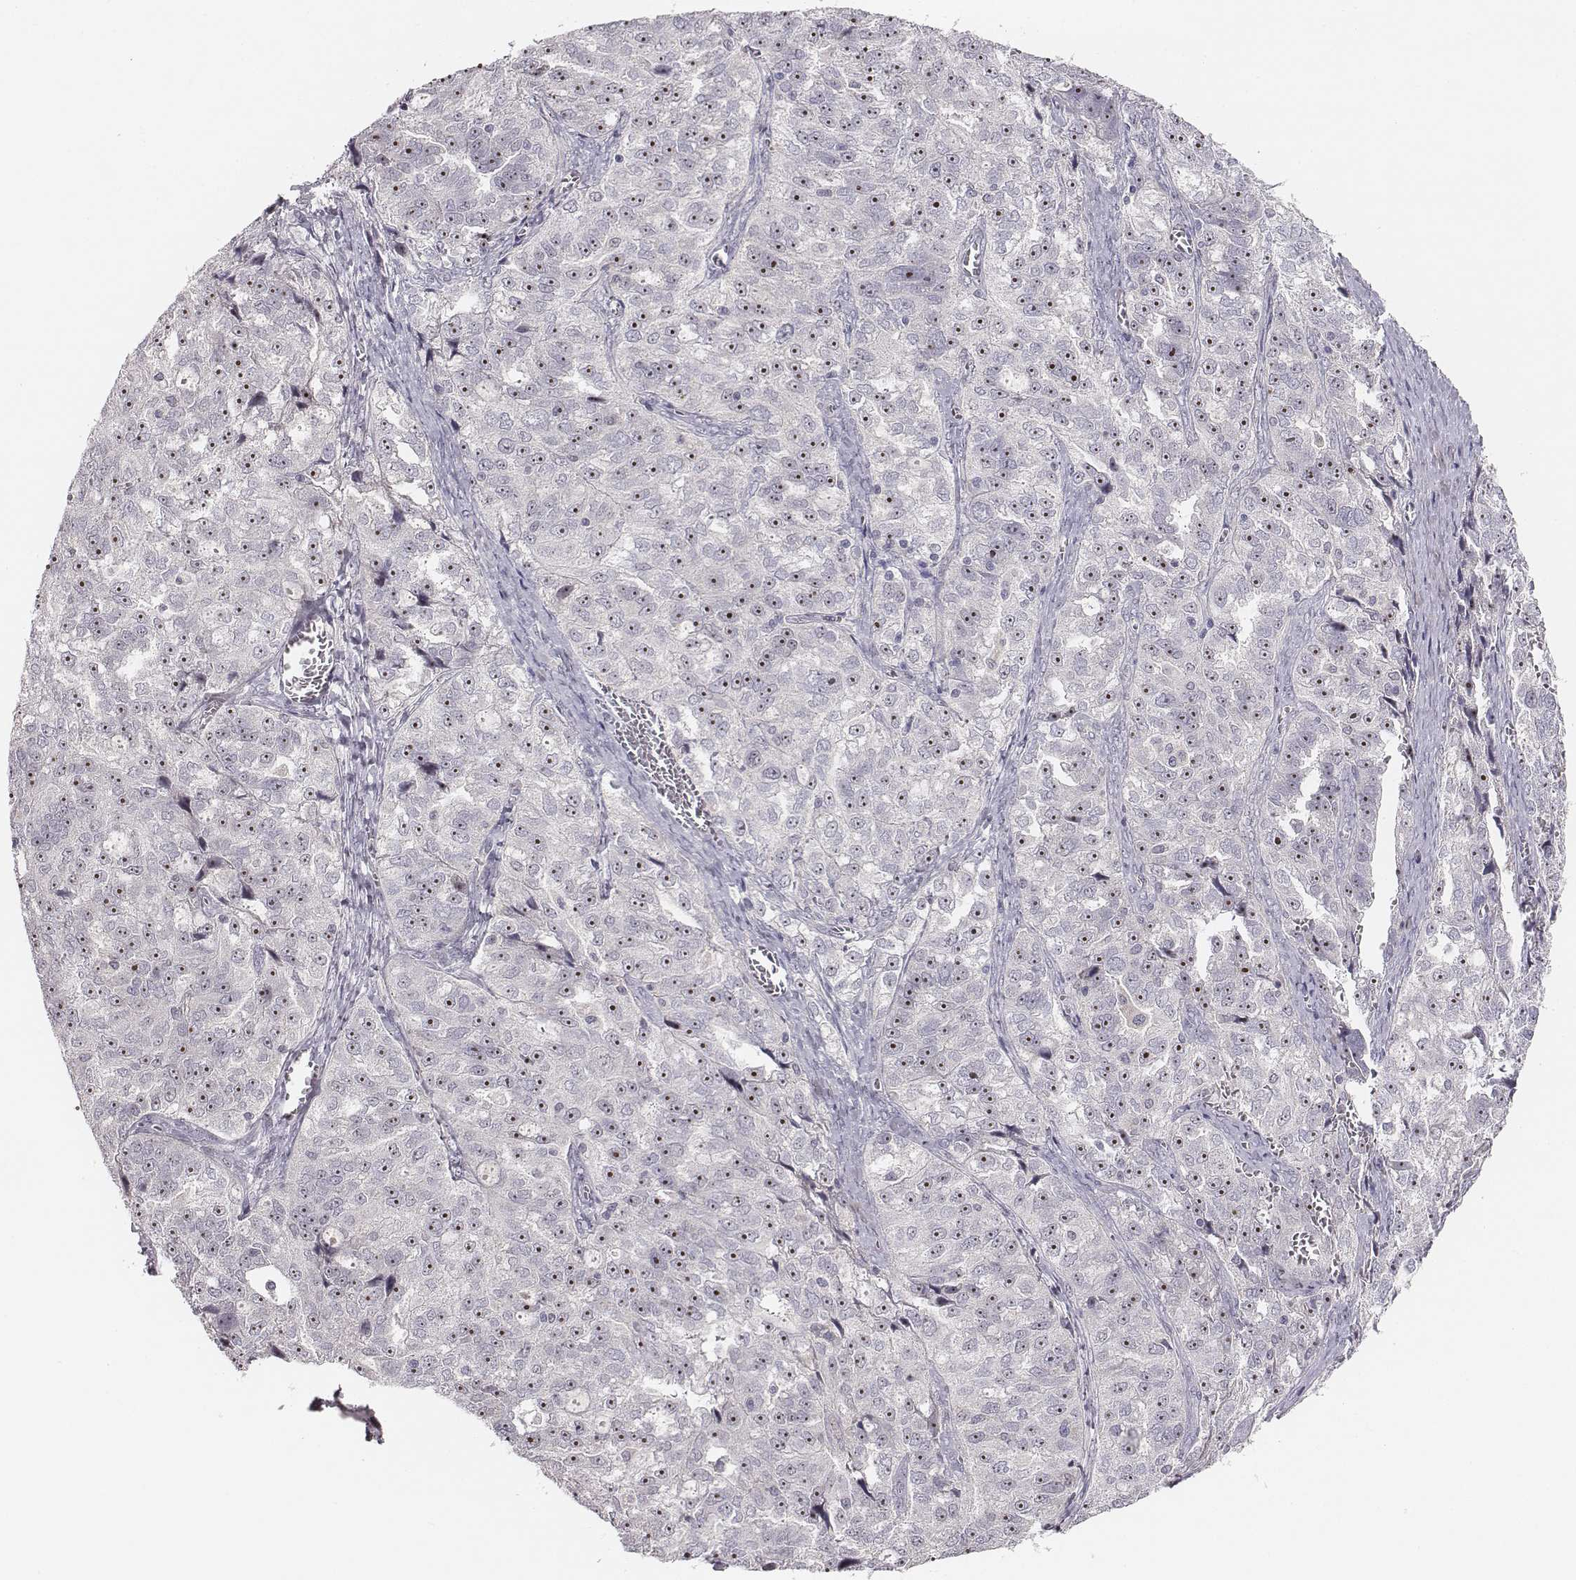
{"staining": {"intensity": "strong", "quantity": "25%-75%", "location": "nuclear"}, "tissue": "ovarian cancer", "cell_type": "Tumor cells", "image_type": "cancer", "snomed": [{"axis": "morphology", "description": "Cystadenocarcinoma, serous, NOS"}, {"axis": "topography", "description": "Ovary"}], "caption": "IHC (DAB (3,3'-diaminobenzidine)) staining of human serous cystadenocarcinoma (ovarian) exhibits strong nuclear protein staining in approximately 25%-75% of tumor cells. (DAB (3,3'-diaminobenzidine) IHC, brown staining for protein, blue staining for nuclei).", "gene": "NIFK", "patient": {"sex": "female", "age": 51}}